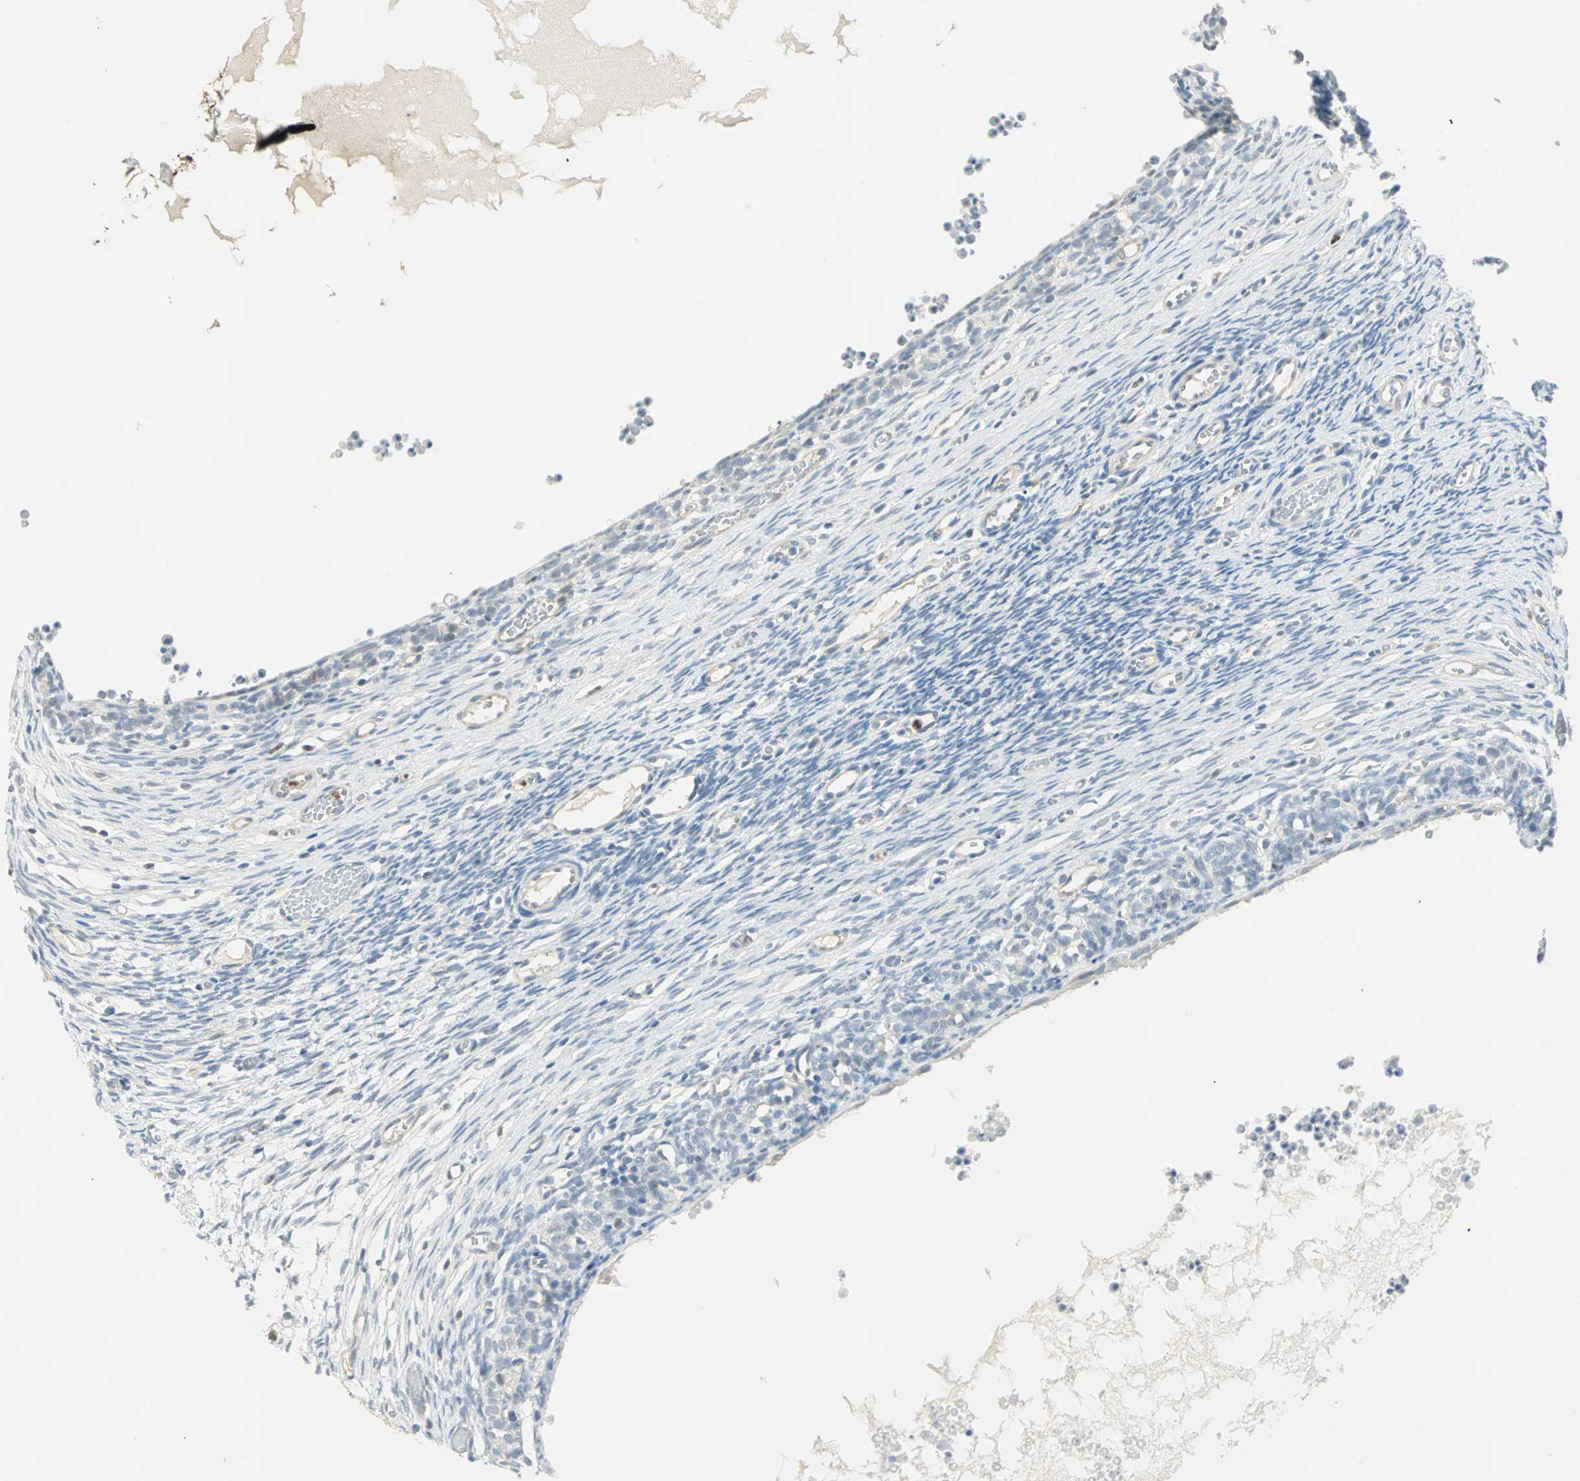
{"staining": {"intensity": "negative", "quantity": "none", "location": "none"}, "tissue": "ovary", "cell_type": "Ovarian stroma cells", "image_type": "normal", "snomed": [{"axis": "morphology", "description": "Normal tissue, NOS"}, {"axis": "topography", "description": "Ovary"}], "caption": "Human ovary stained for a protein using IHC displays no staining in ovarian stroma cells.", "gene": "MLLT10", "patient": {"sex": "female", "age": 35}}